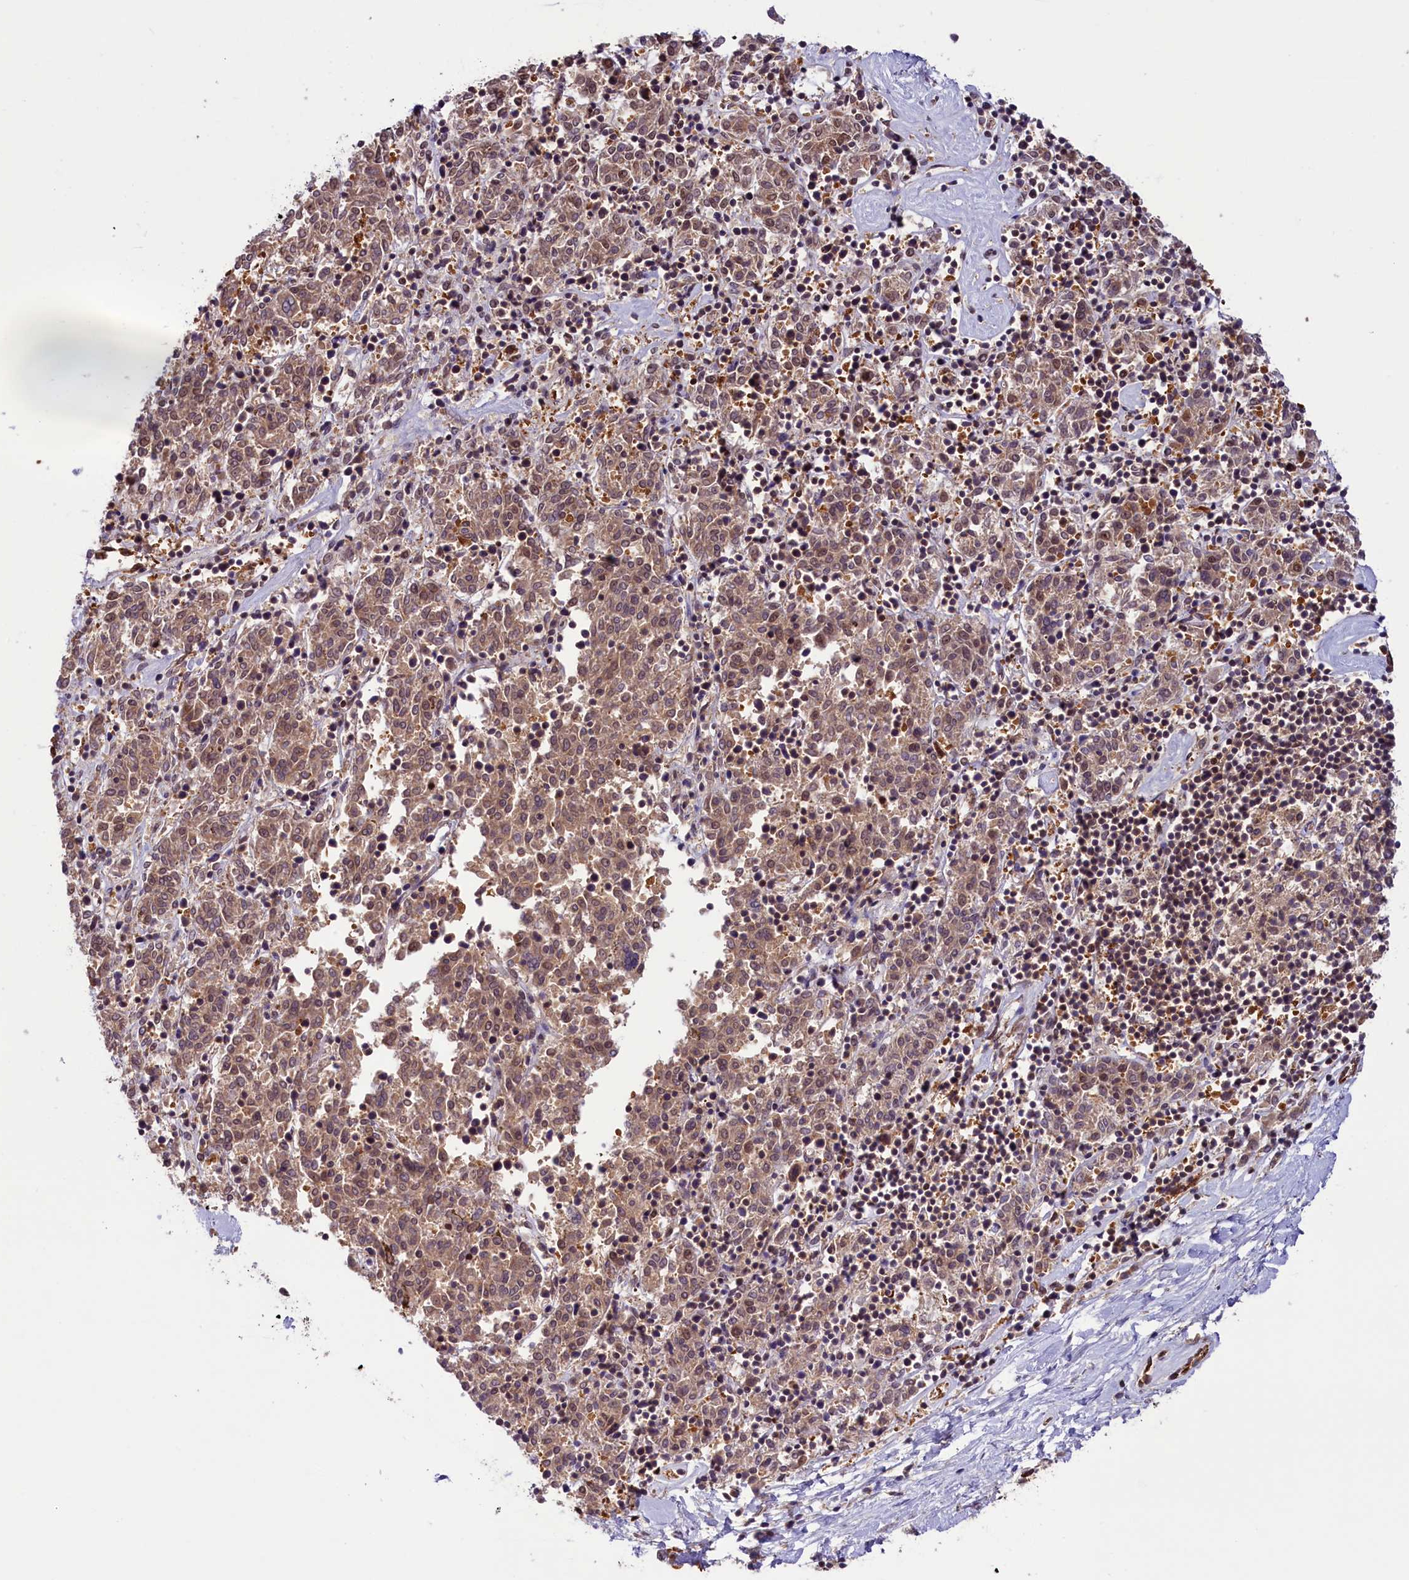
{"staining": {"intensity": "moderate", "quantity": ">75%", "location": "cytoplasmic/membranous,nuclear"}, "tissue": "melanoma", "cell_type": "Tumor cells", "image_type": "cancer", "snomed": [{"axis": "morphology", "description": "Malignant melanoma, NOS"}, {"axis": "topography", "description": "Skin"}], "caption": "Melanoma tissue displays moderate cytoplasmic/membranous and nuclear expression in about >75% of tumor cells The staining is performed using DAB brown chromogen to label protein expression. The nuclei are counter-stained blue using hematoxylin.", "gene": "SLC7A6OS", "patient": {"sex": "female", "age": 72}}